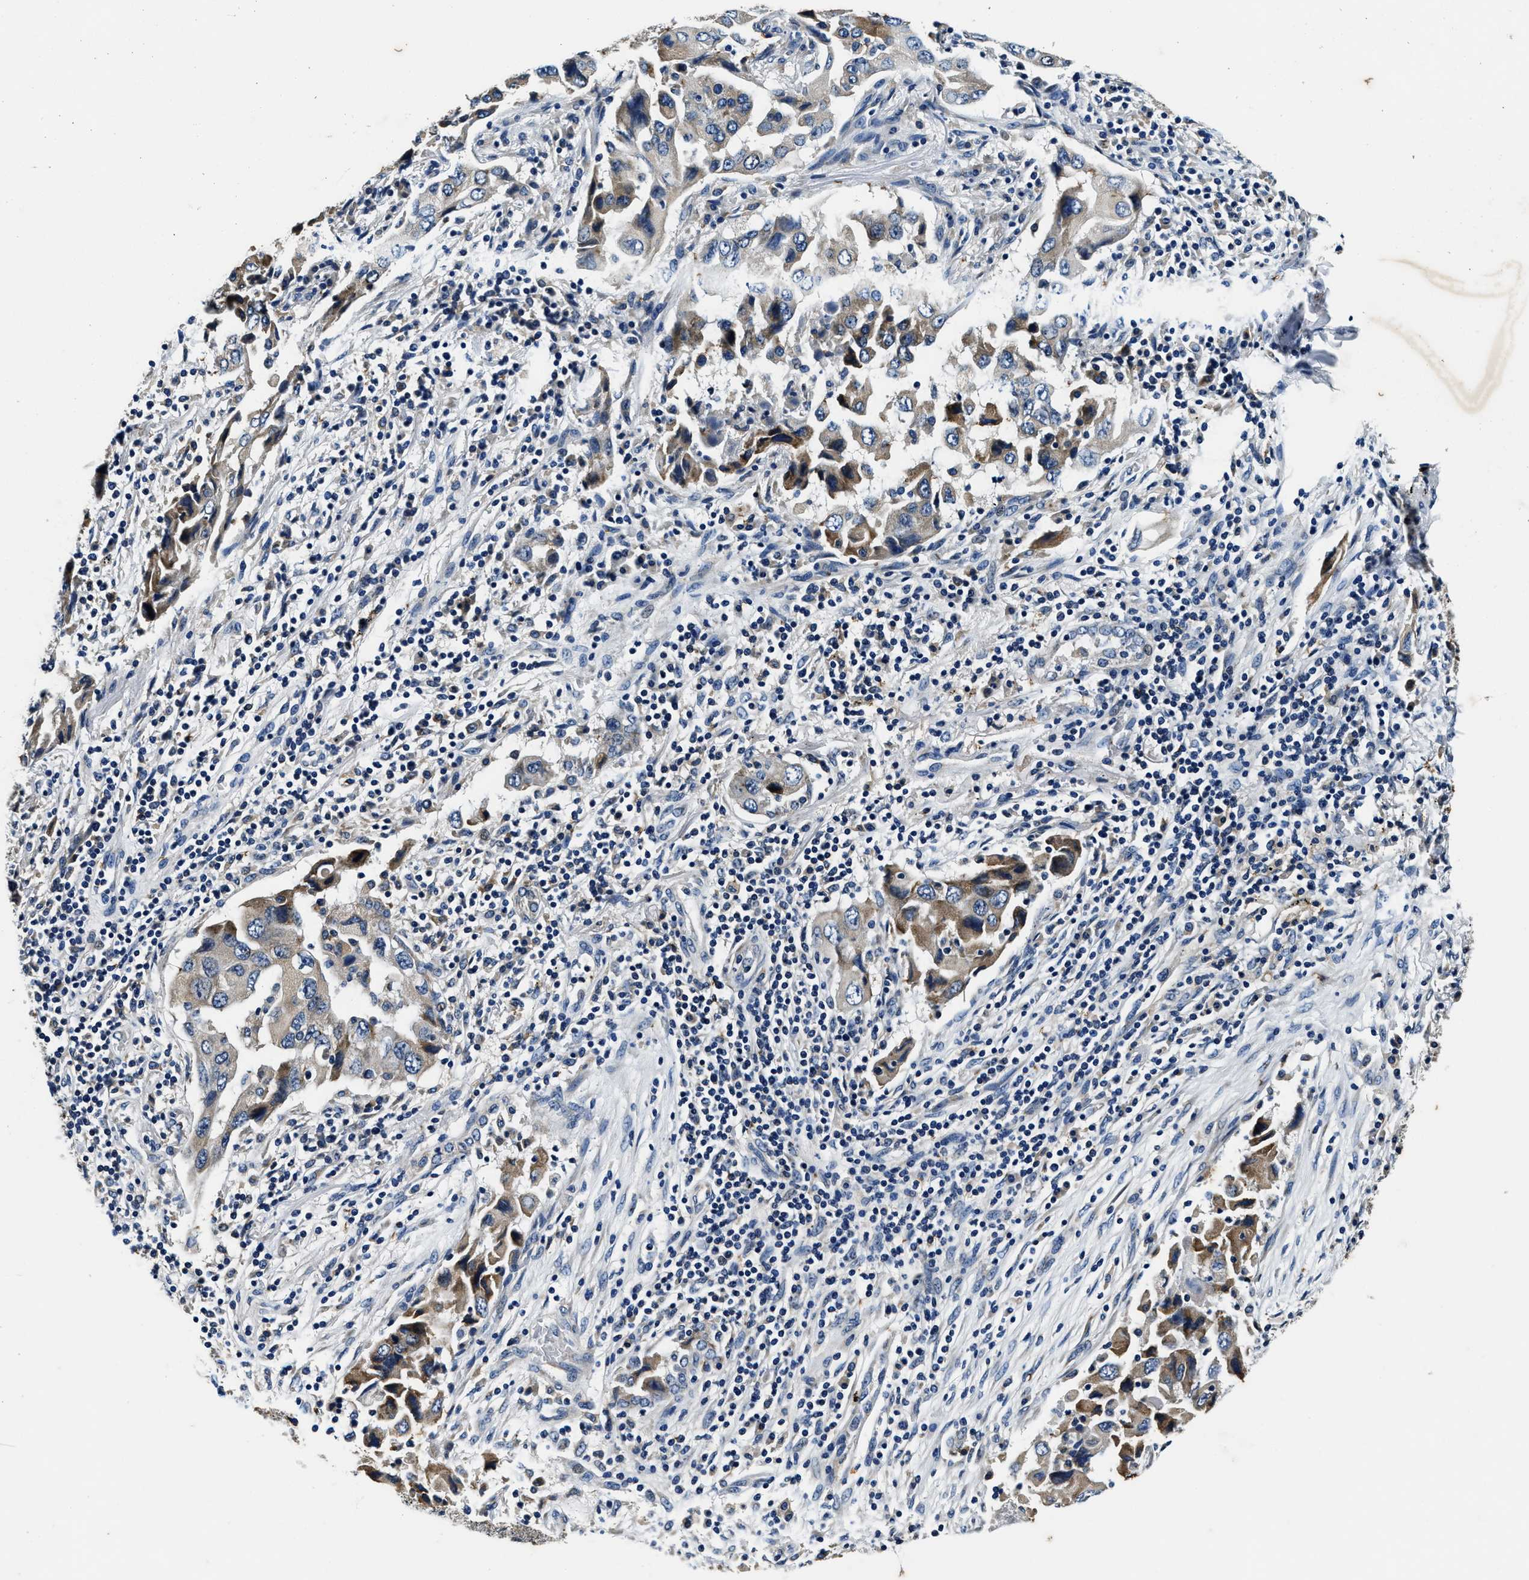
{"staining": {"intensity": "weak", "quantity": ">75%", "location": "cytoplasmic/membranous"}, "tissue": "lung cancer", "cell_type": "Tumor cells", "image_type": "cancer", "snomed": [{"axis": "morphology", "description": "Adenocarcinoma, NOS"}, {"axis": "topography", "description": "Lung"}], "caption": "Human lung cancer stained with a brown dye shows weak cytoplasmic/membranous positive staining in about >75% of tumor cells.", "gene": "PI4KB", "patient": {"sex": "female", "age": 65}}